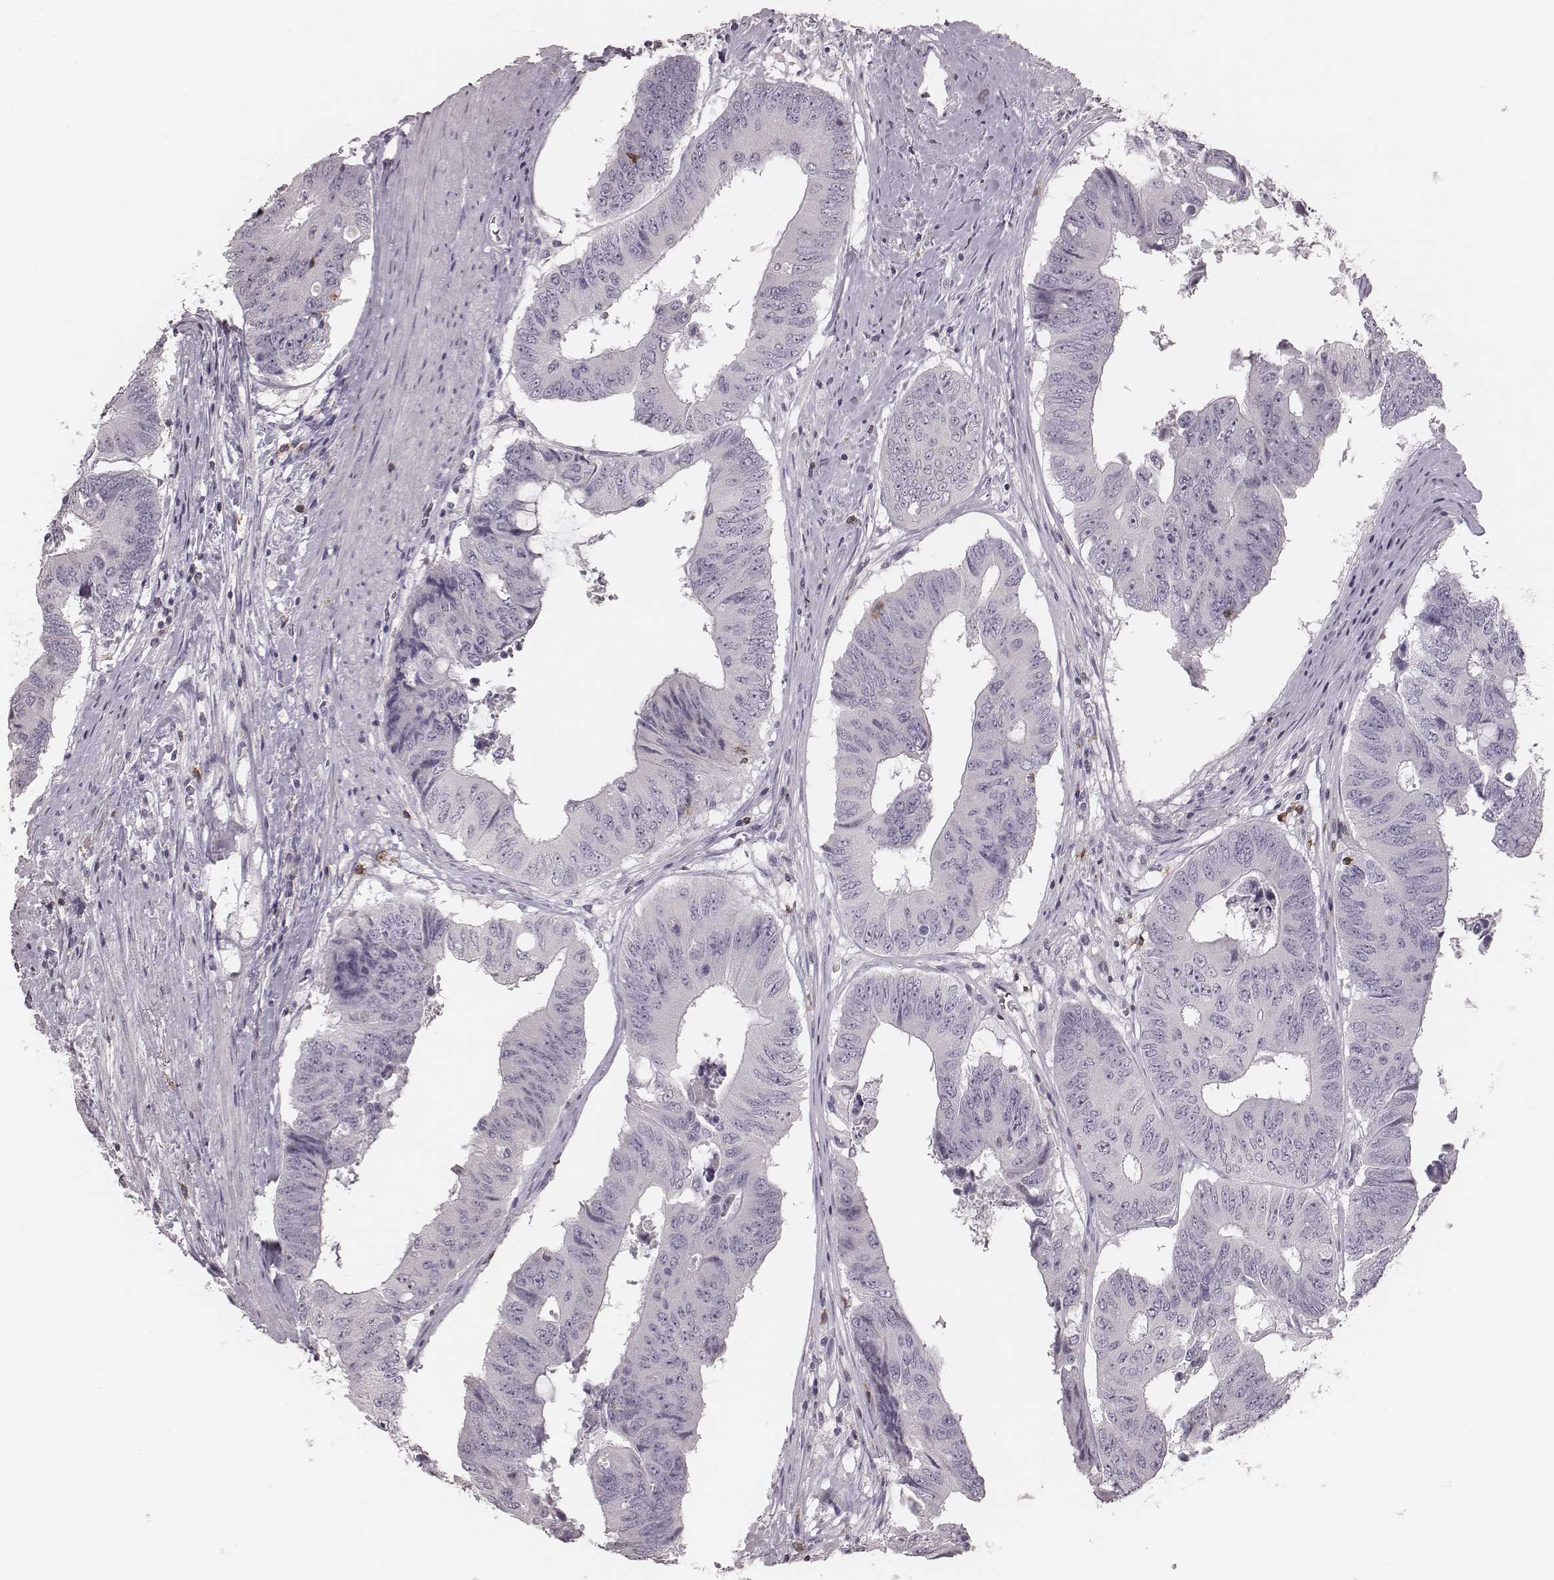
{"staining": {"intensity": "negative", "quantity": "none", "location": "none"}, "tissue": "colorectal cancer", "cell_type": "Tumor cells", "image_type": "cancer", "snomed": [{"axis": "morphology", "description": "Adenocarcinoma, NOS"}, {"axis": "topography", "description": "Rectum"}], "caption": "Tumor cells are negative for brown protein staining in adenocarcinoma (colorectal).", "gene": "PDCD1", "patient": {"sex": "male", "age": 59}}